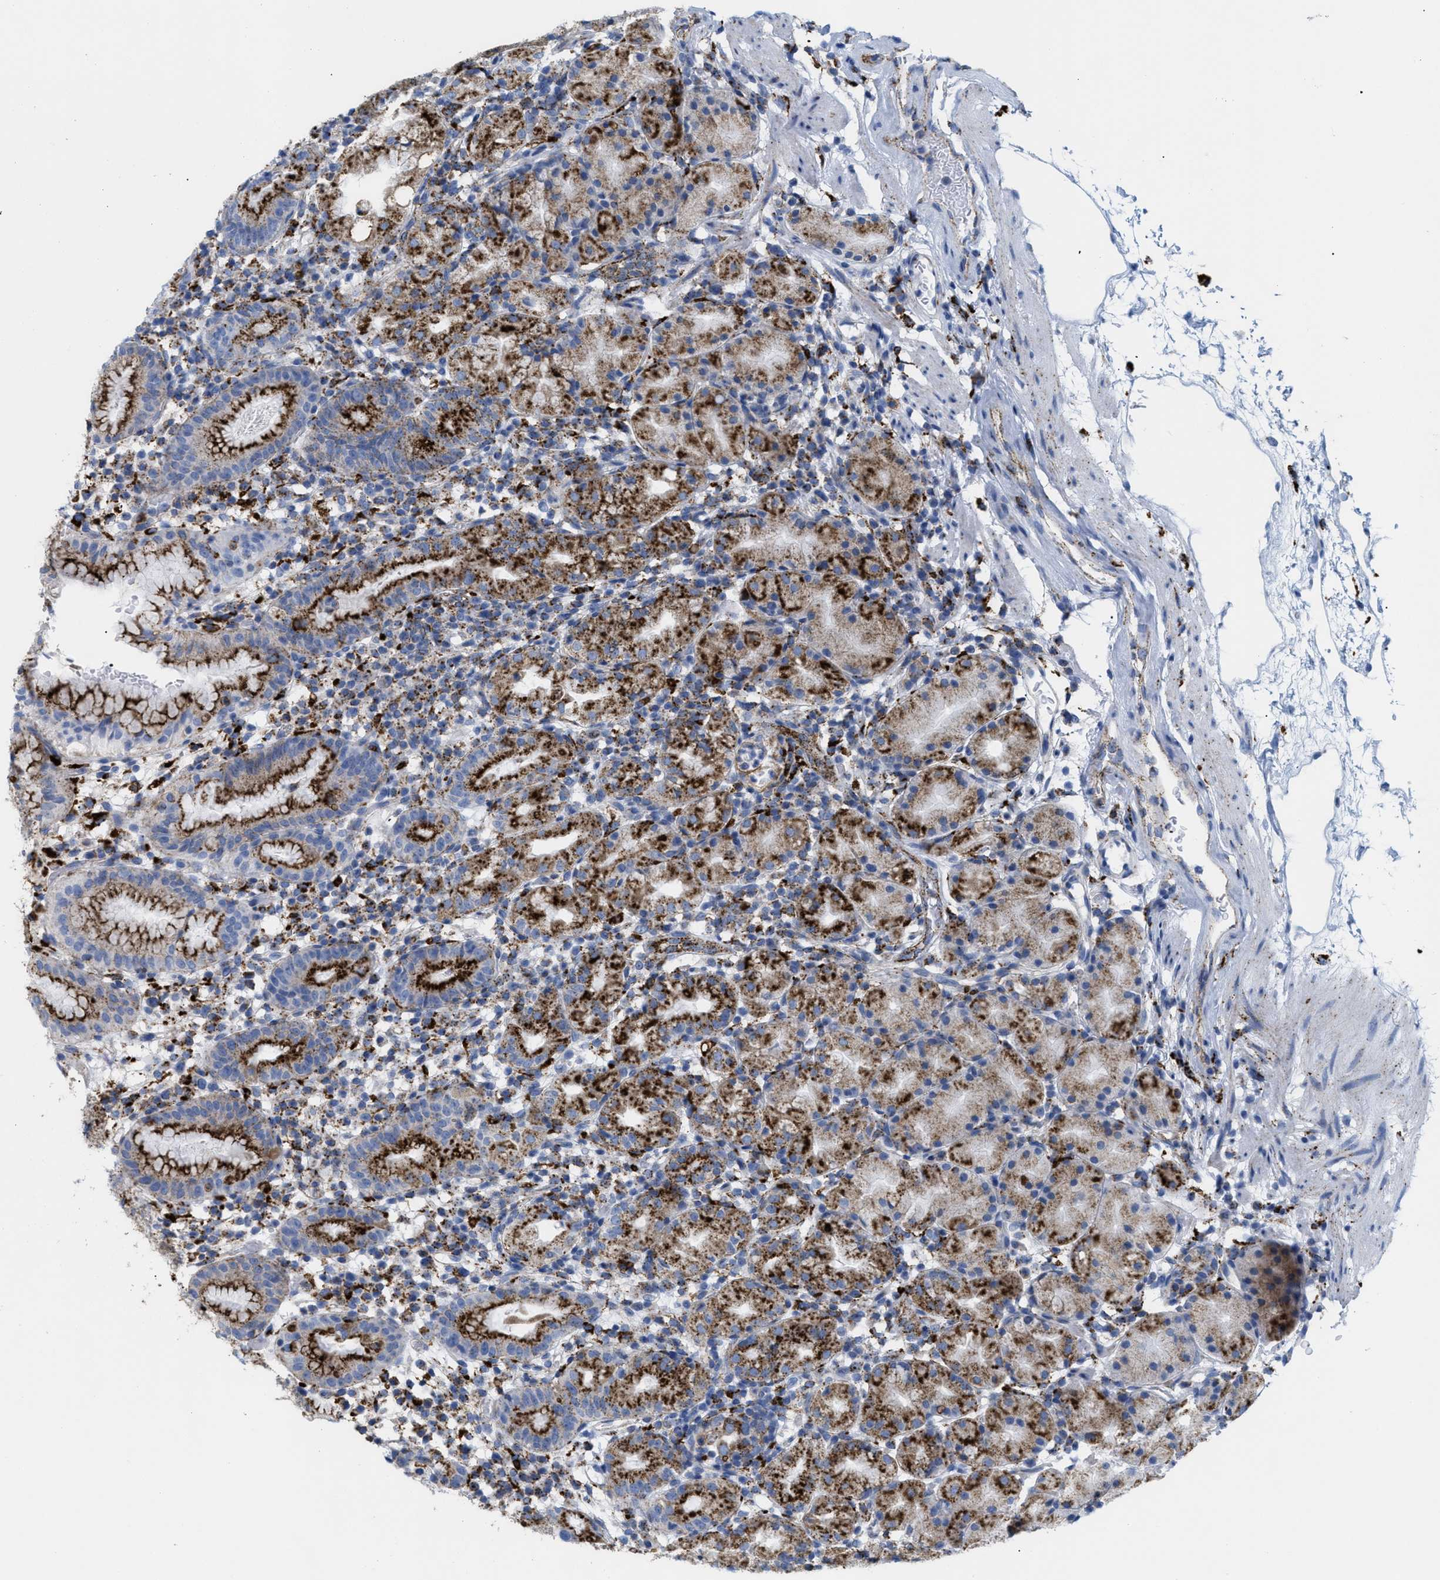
{"staining": {"intensity": "strong", "quantity": ">75%", "location": "cytoplasmic/membranous"}, "tissue": "stomach", "cell_type": "Glandular cells", "image_type": "normal", "snomed": [{"axis": "morphology", "description": "Normal tissue, NOS"}, {"axis": "topography", "description": "Stomach"}, {"axis": "topography", "description": "Stomach, lower"}], "caption": "Glandular cells reveal strong cytoplasmic/membranous expression in approximately >75% of cells in benign stomach. (IHC, brightfield microscopy, high magnification).", "gene": "DRAM2", "patient": {"sex": "female", "age": 75}}